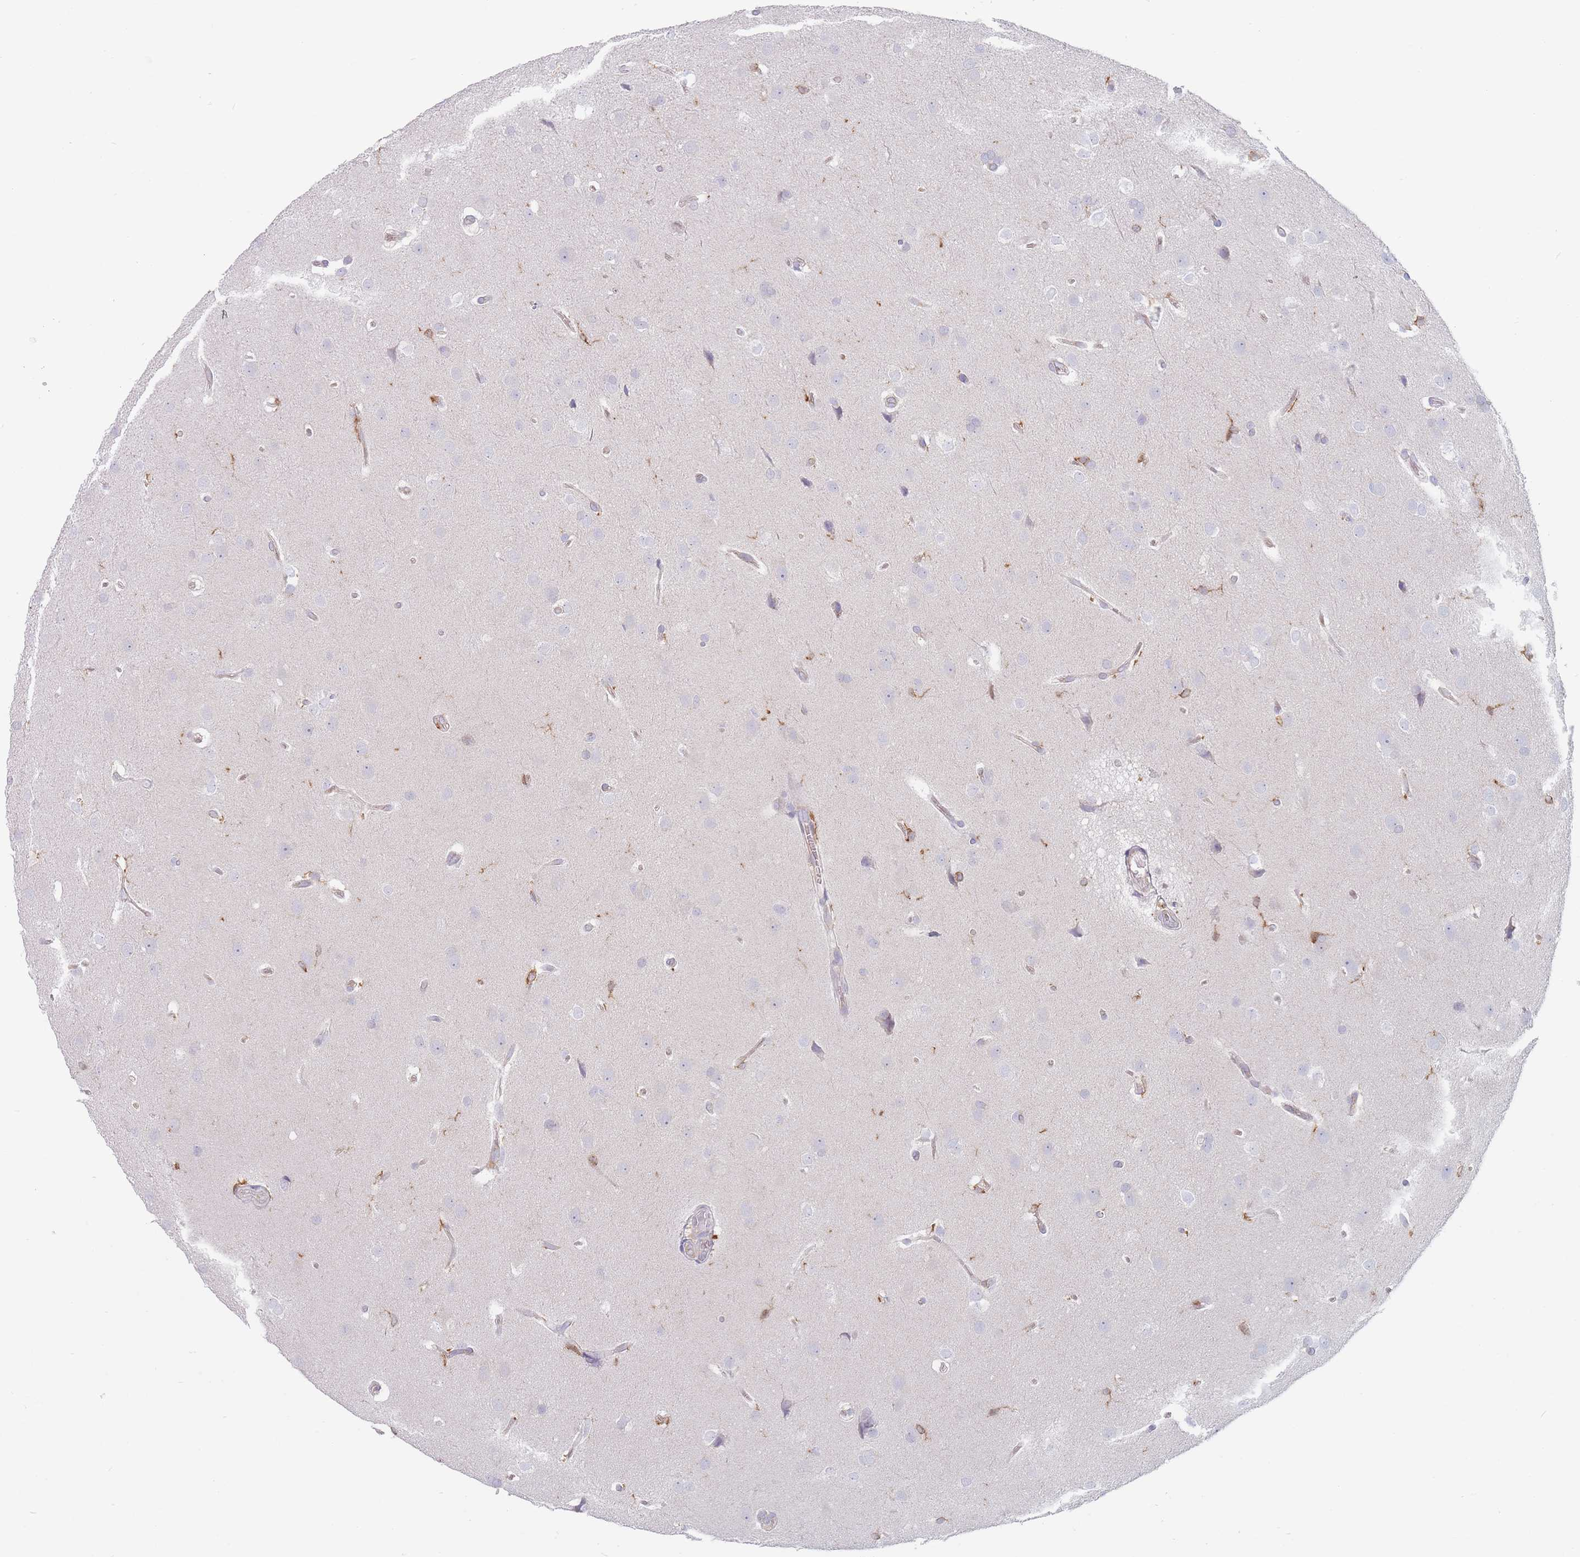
{"staining": {"intensity": "negative", "quantity": "none", "location": "none"}, "tissue": "glioma", "cell_type": "Tumor cells", "image_type": "cancer", "snomed": [{"axis": "morphology", "description": "Glioma, malignant, Low grade"}, {"axis": "topography", "description": "Brain"}], "caption": "The IHC photomicrograph has no significant staining in tumor cells of glioma tissue.", "gene": "MAP1S", "patient": {"sex": "female", "age": 32}}